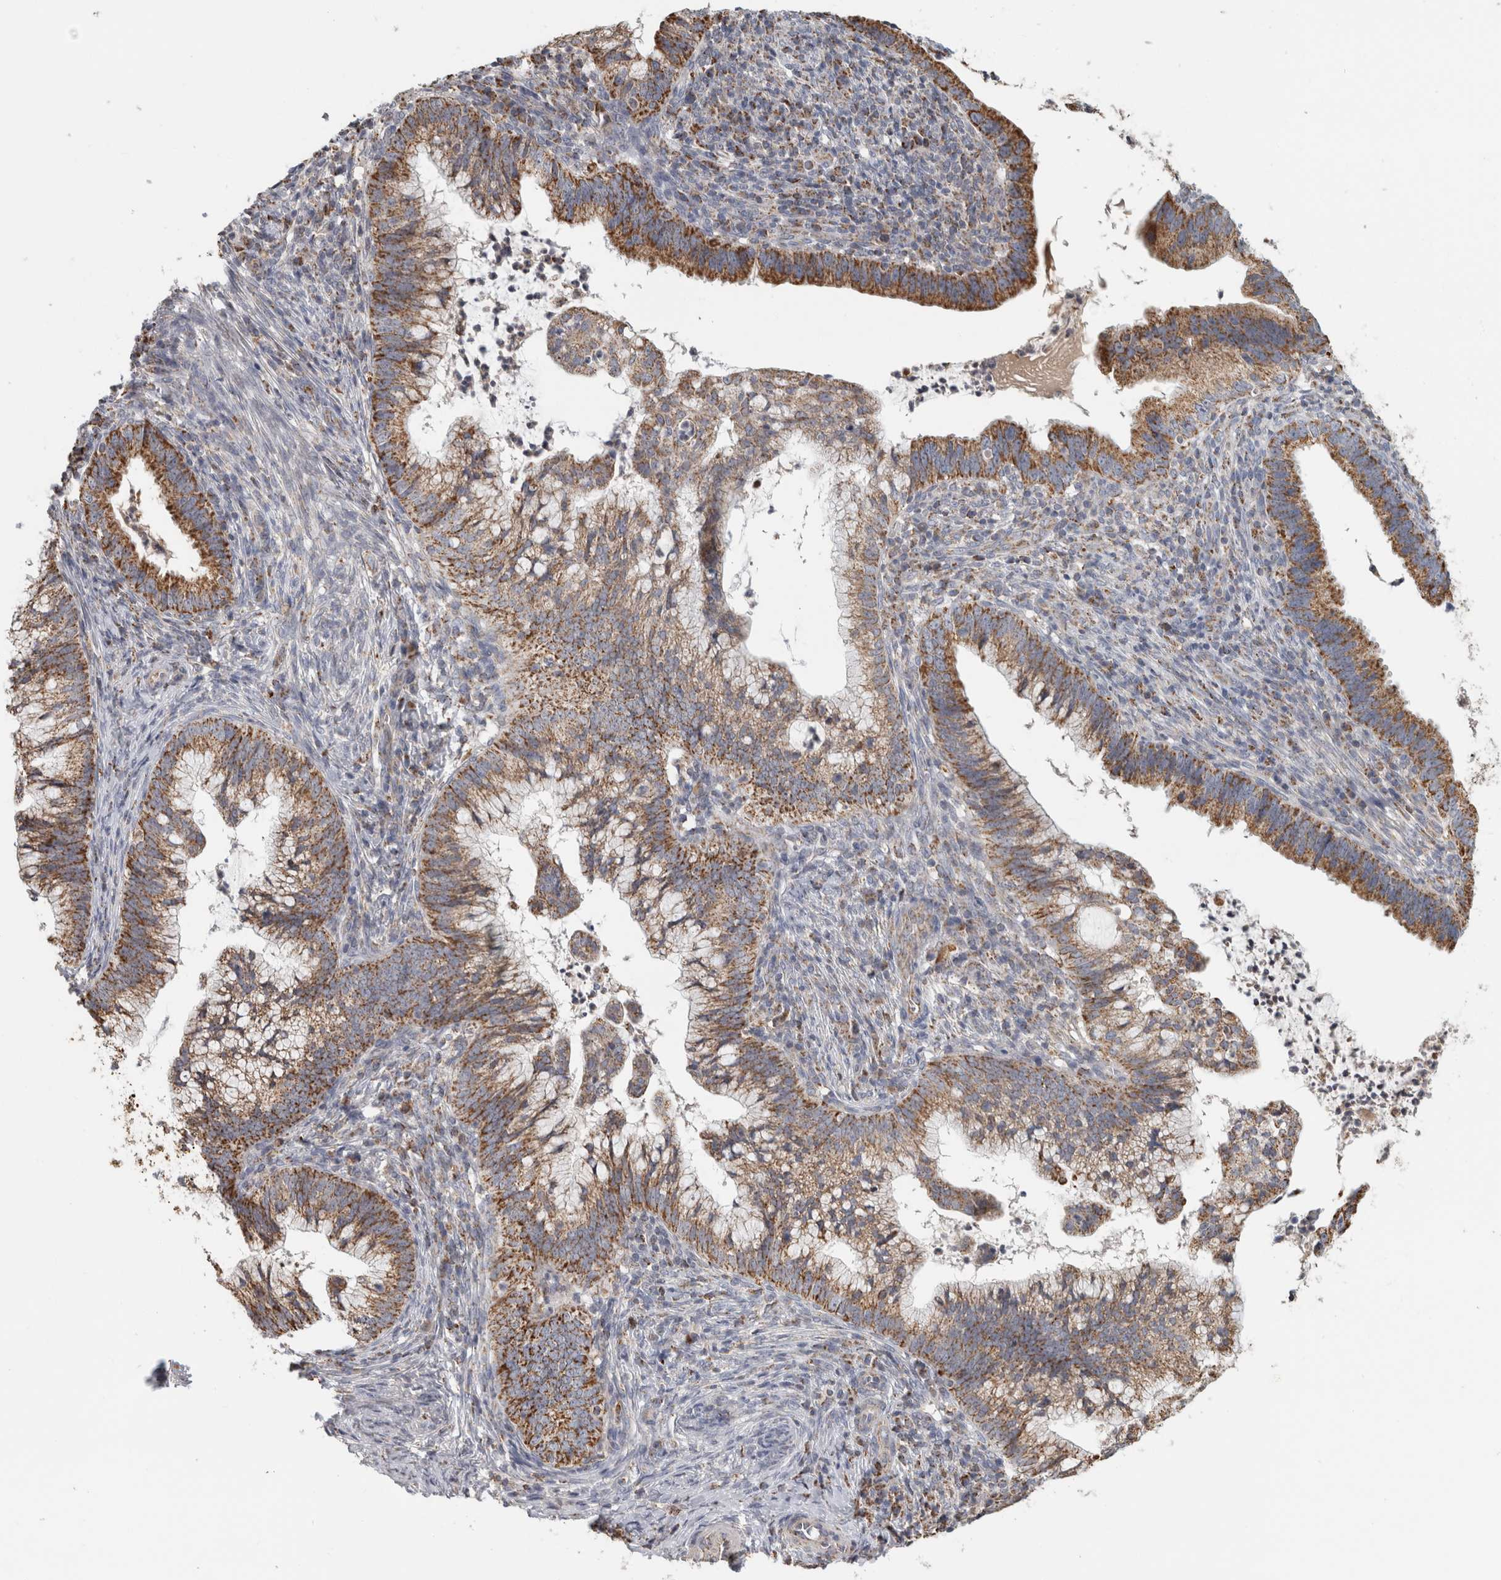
{"staining": {"intensity": "moderate", "quantity": ">75%", "location": "cytoplasmic/membranous"}, "tissue": "cervical cancer", "cell_type": "Tumor cells", "image_type": "cancer", "snomed": [{"axis": "morphology", "description": "Adenocarcinoma, NOS"}, {"axis": "topography", "description": "Cervix"}], "caption": "A high-resolution micrograph shows immunohistochemistry (IHC) staining of cervical cancer, which exhibits moderate cytoplasmic/membranous staining in approximately >75% of tumor cells.", "gene": "ST8SIA1", "patient": {"sex": "female", "age": 36}}